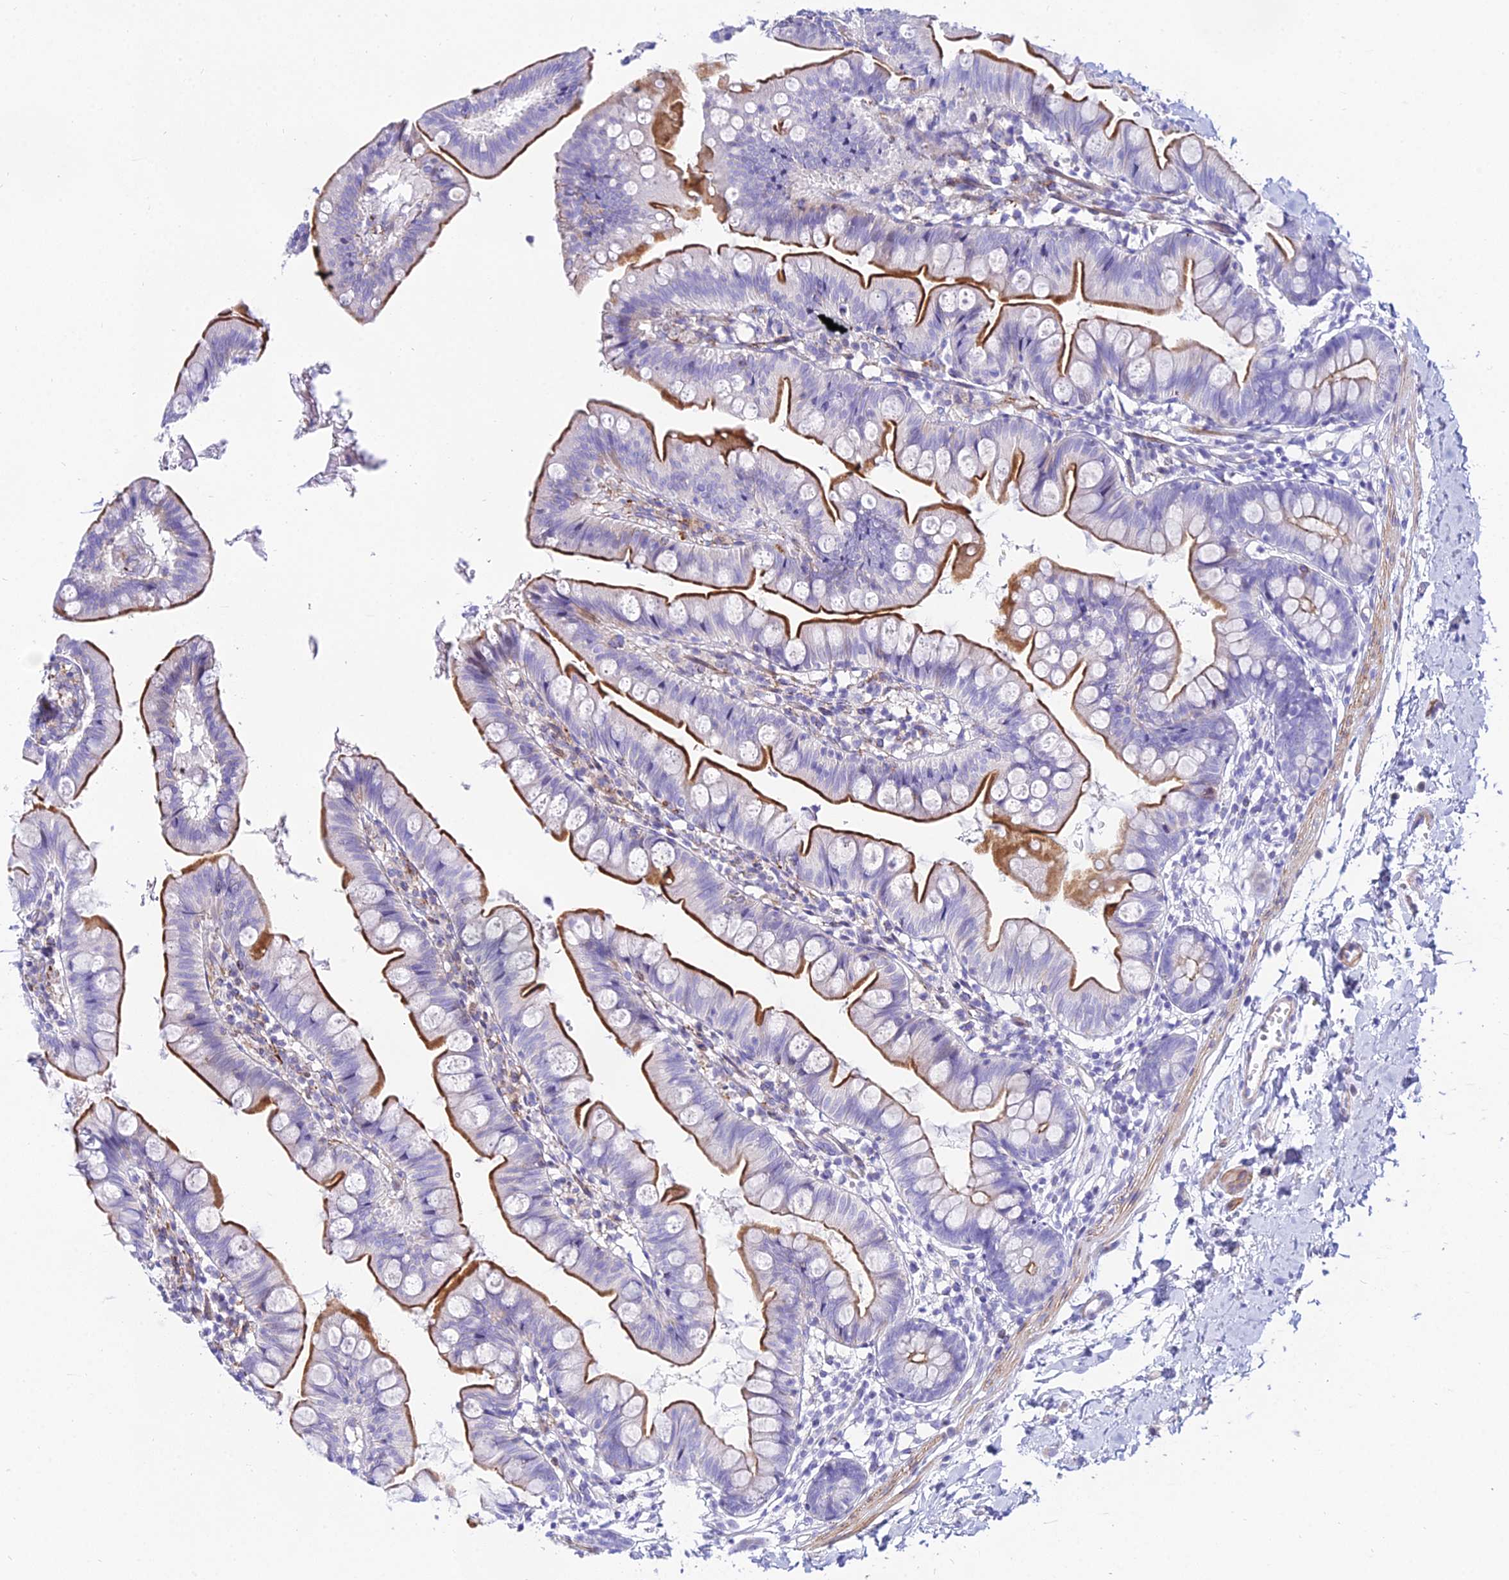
{"staining": {"intensity": "strong", "quantity": "<25%", "location": "cytoplasmic/membranous"}, "tissue": "small intestine", "cell_type": "Glandular cells", "image_type": "normal", "snomed": [{"axis": "morphology", "description": "Normal tissue, NOS"}, {"axis": "topography", "description": "Small intestine"}], "caption": "High-magnification brightfield microscopy of normal small intestine stained with DAB (brown) and counterstained with hematoxylin (blue). glandular cells exhibit strong cytoplasmic/membranous positivity is identified in approximately<25% of cells. (Stains: DAB (3,3'-diaminobenzidine) in brown, nuclei in blue, Microscopy: brightfield microscopy at high magnification).", "gene": "DLX1", "patient": {"sex": "male", "age": 7}}